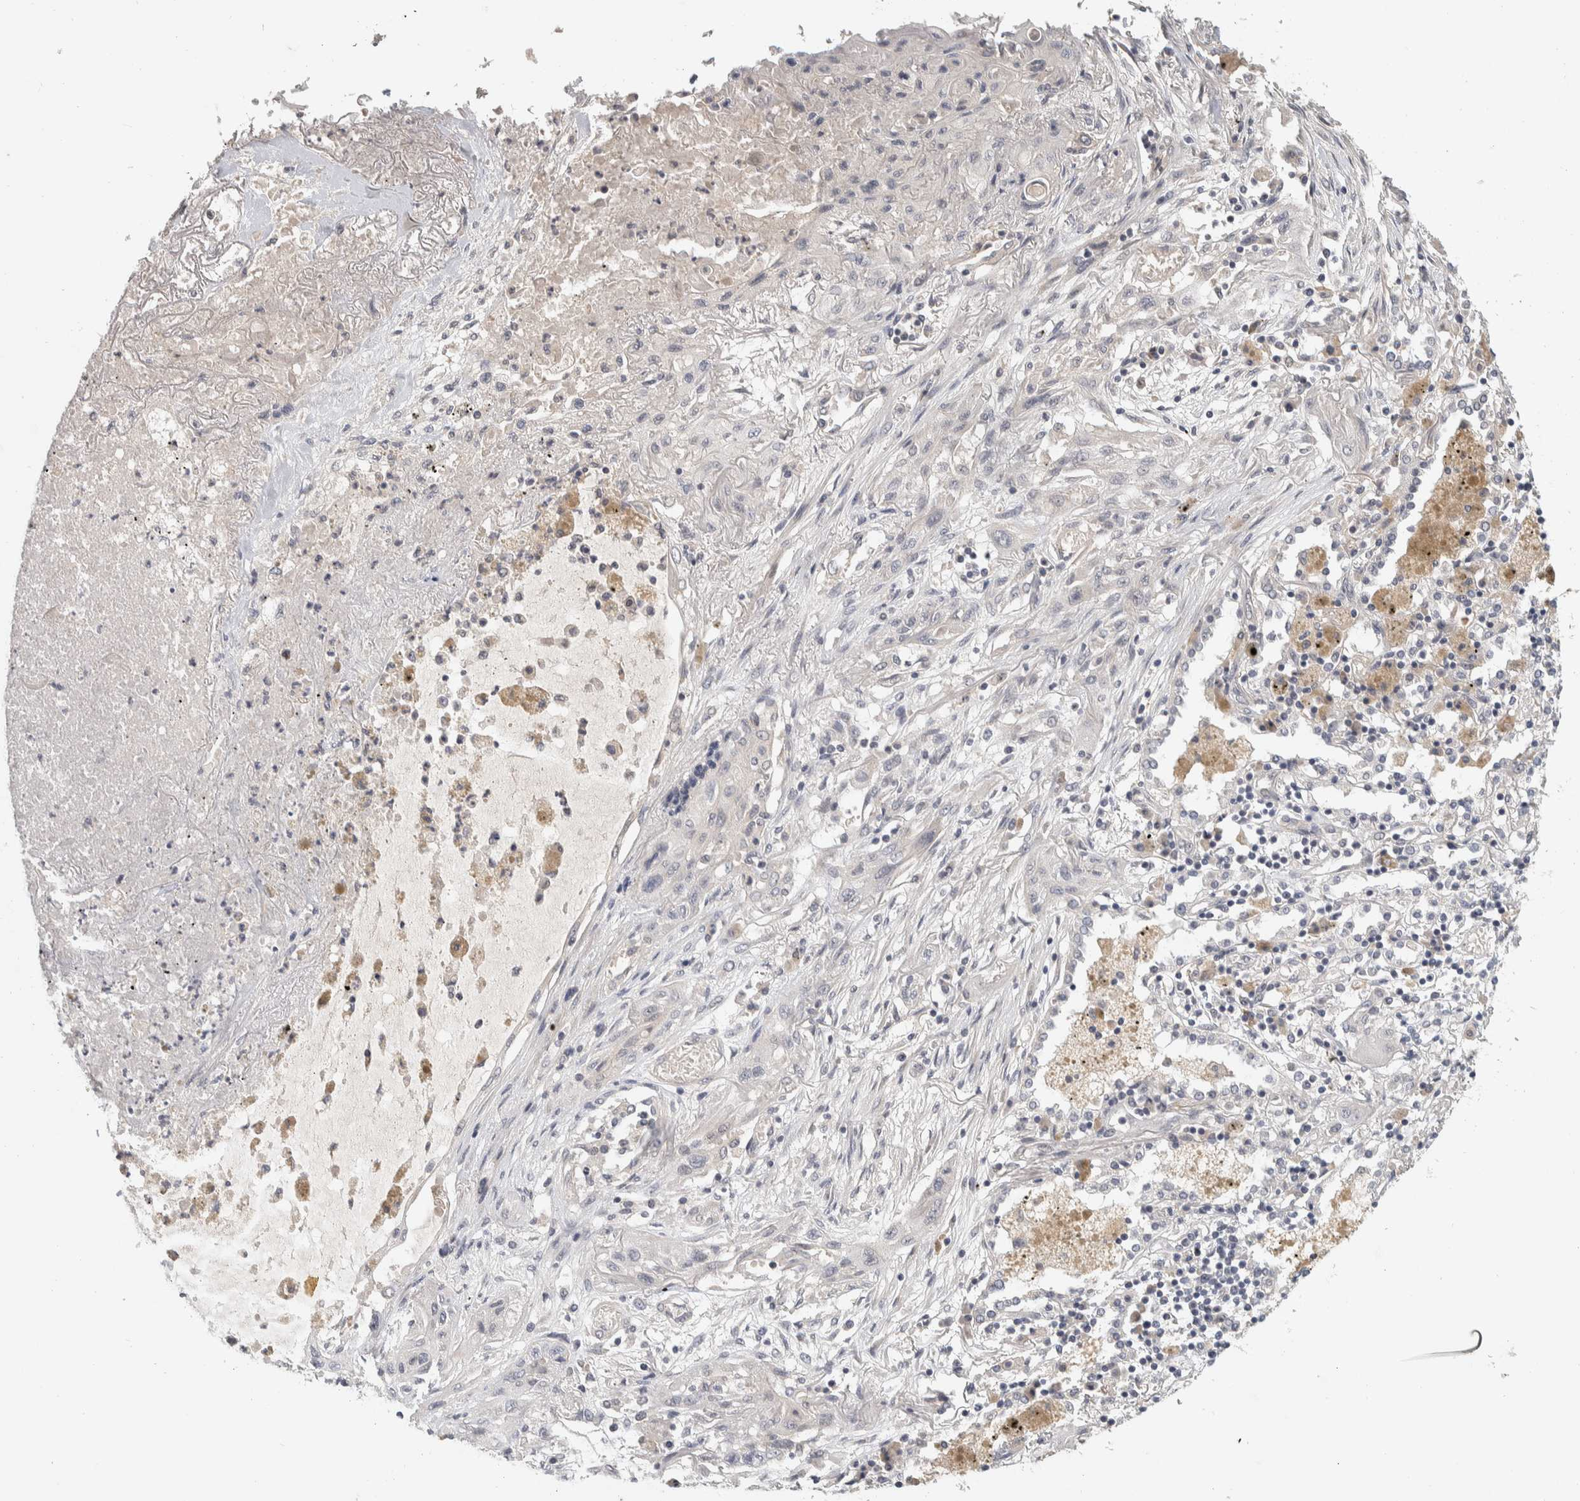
{"staining": {"intensity": "negative", "quantity": "none", "location": "none"}, "tissue": "lung cancer", "cell_type": "Tumor cells", "image_type": "cancer", "snomed": [{"axis": "morphology", "description": "Squamous cell carcinoma, NOS"}, {"axis": "topography", "description": "Lung"}], "caption": "This is an immunohistochemistry micrograph of human squamous cell carcinoma (lung). There is no positivity in tumor cells.", "gene": "AFP", "patient": {"sex": "female", "age": 47}}